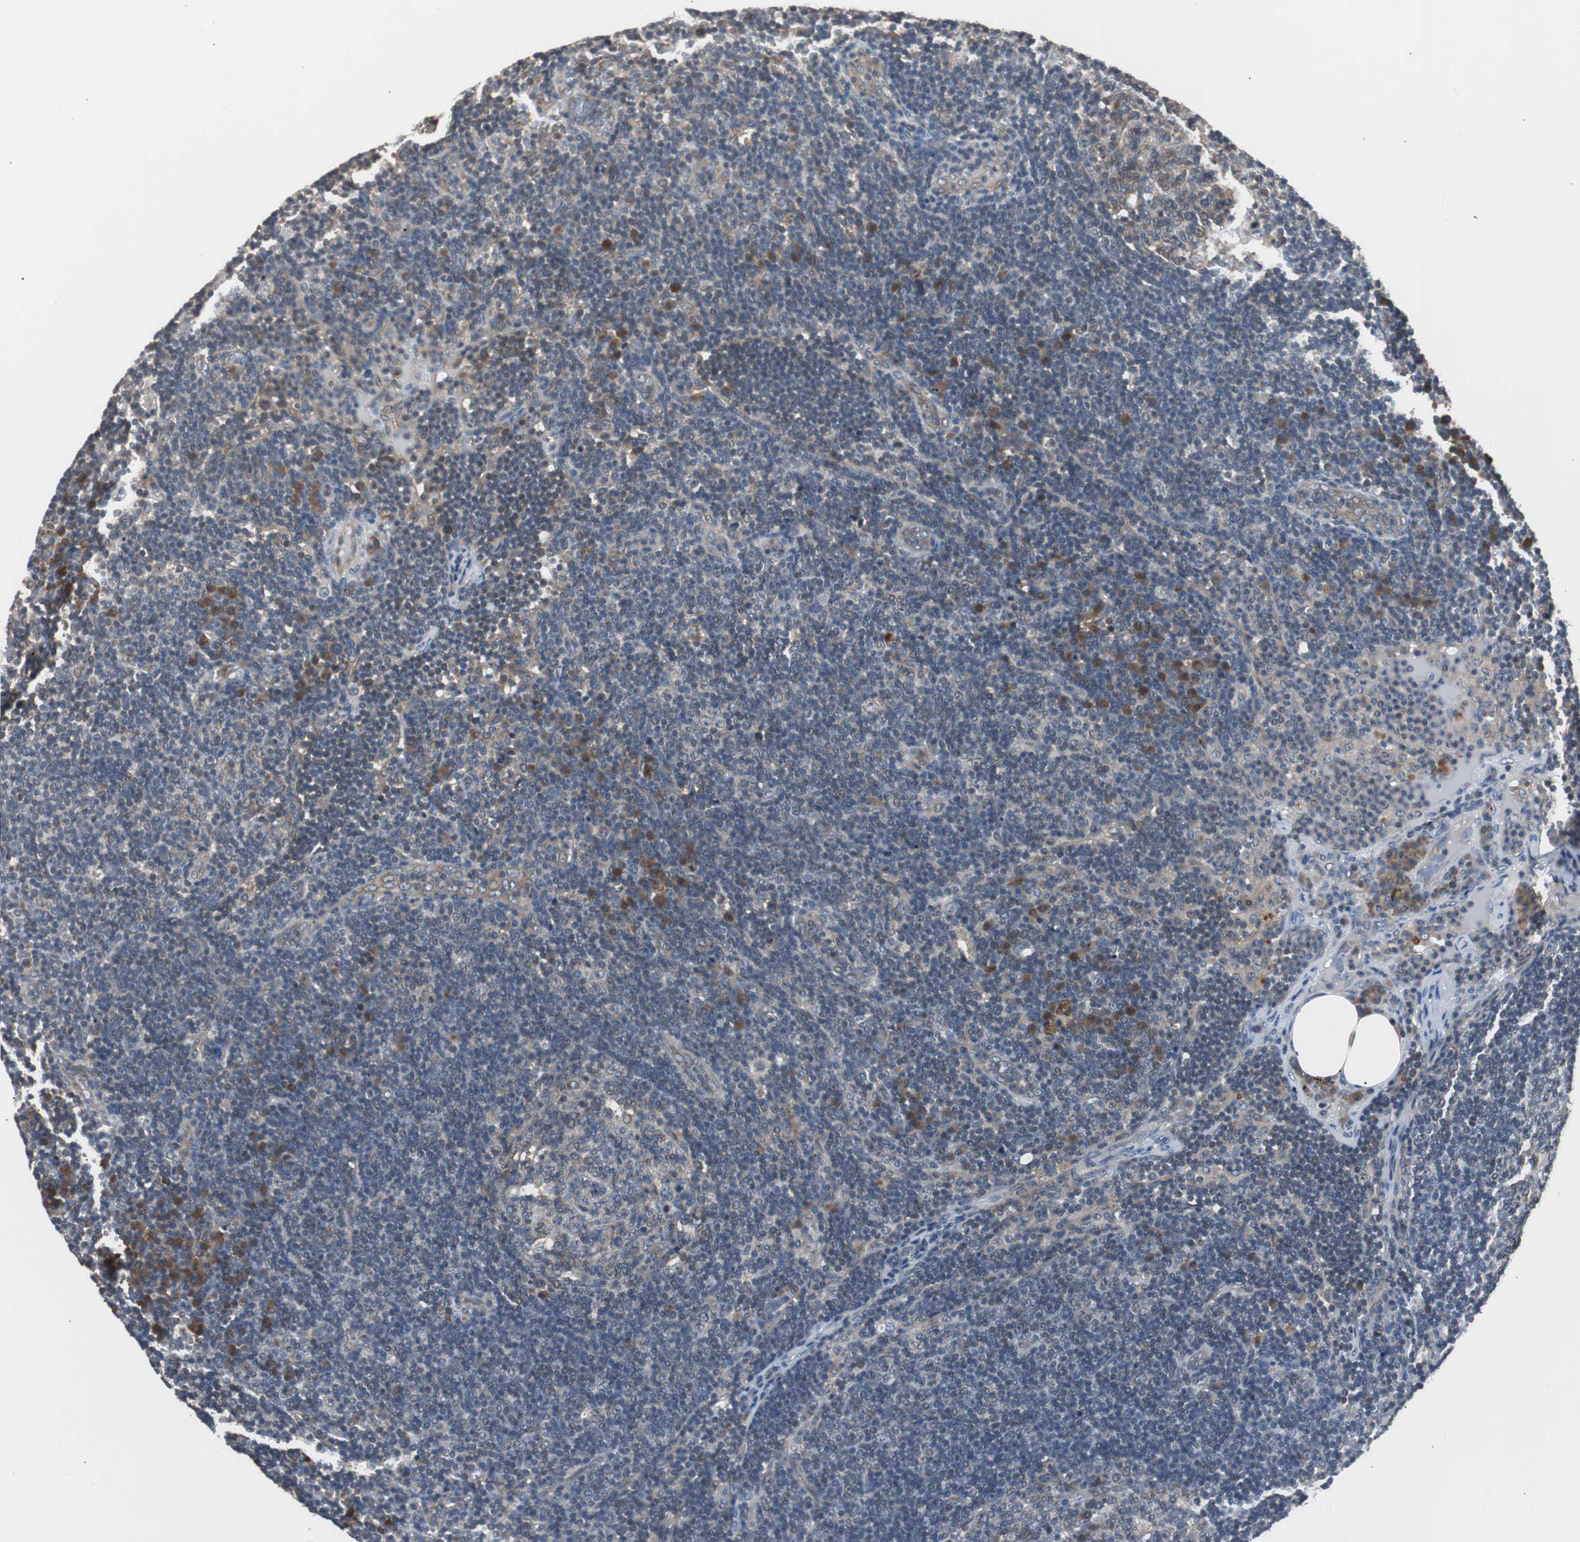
{"staining": {"intensity": "weak", "quantity": ">75%", "location": "cytoplasmic/membranous"}, "tissue": "lymph node", "cell_type": "Germinal center cells", "image_type": "normal", "snomed": [{"axis": "morphology", "description": "Normal tissue, NOS"}, {"axis": "morphology", "description": "Squamous cell carcinoma, metastatic, NOS"}, {"axis": "topography", "description": "Lymph node"}], "caption": "Lymph node stained with immunohistochemistry displays weak cytoplasmic/membranous positivity in about >75% of germinal center cells. The staining was performed using DAB (3,3'-diaminobenzidine) to visualize the protein expression in brown, while the nuclei were stained in blue with hematoxylin (Magnification: 20x).", "gene": "ZMPSTE24", "patient": {"sex": "female", "age": 53}}